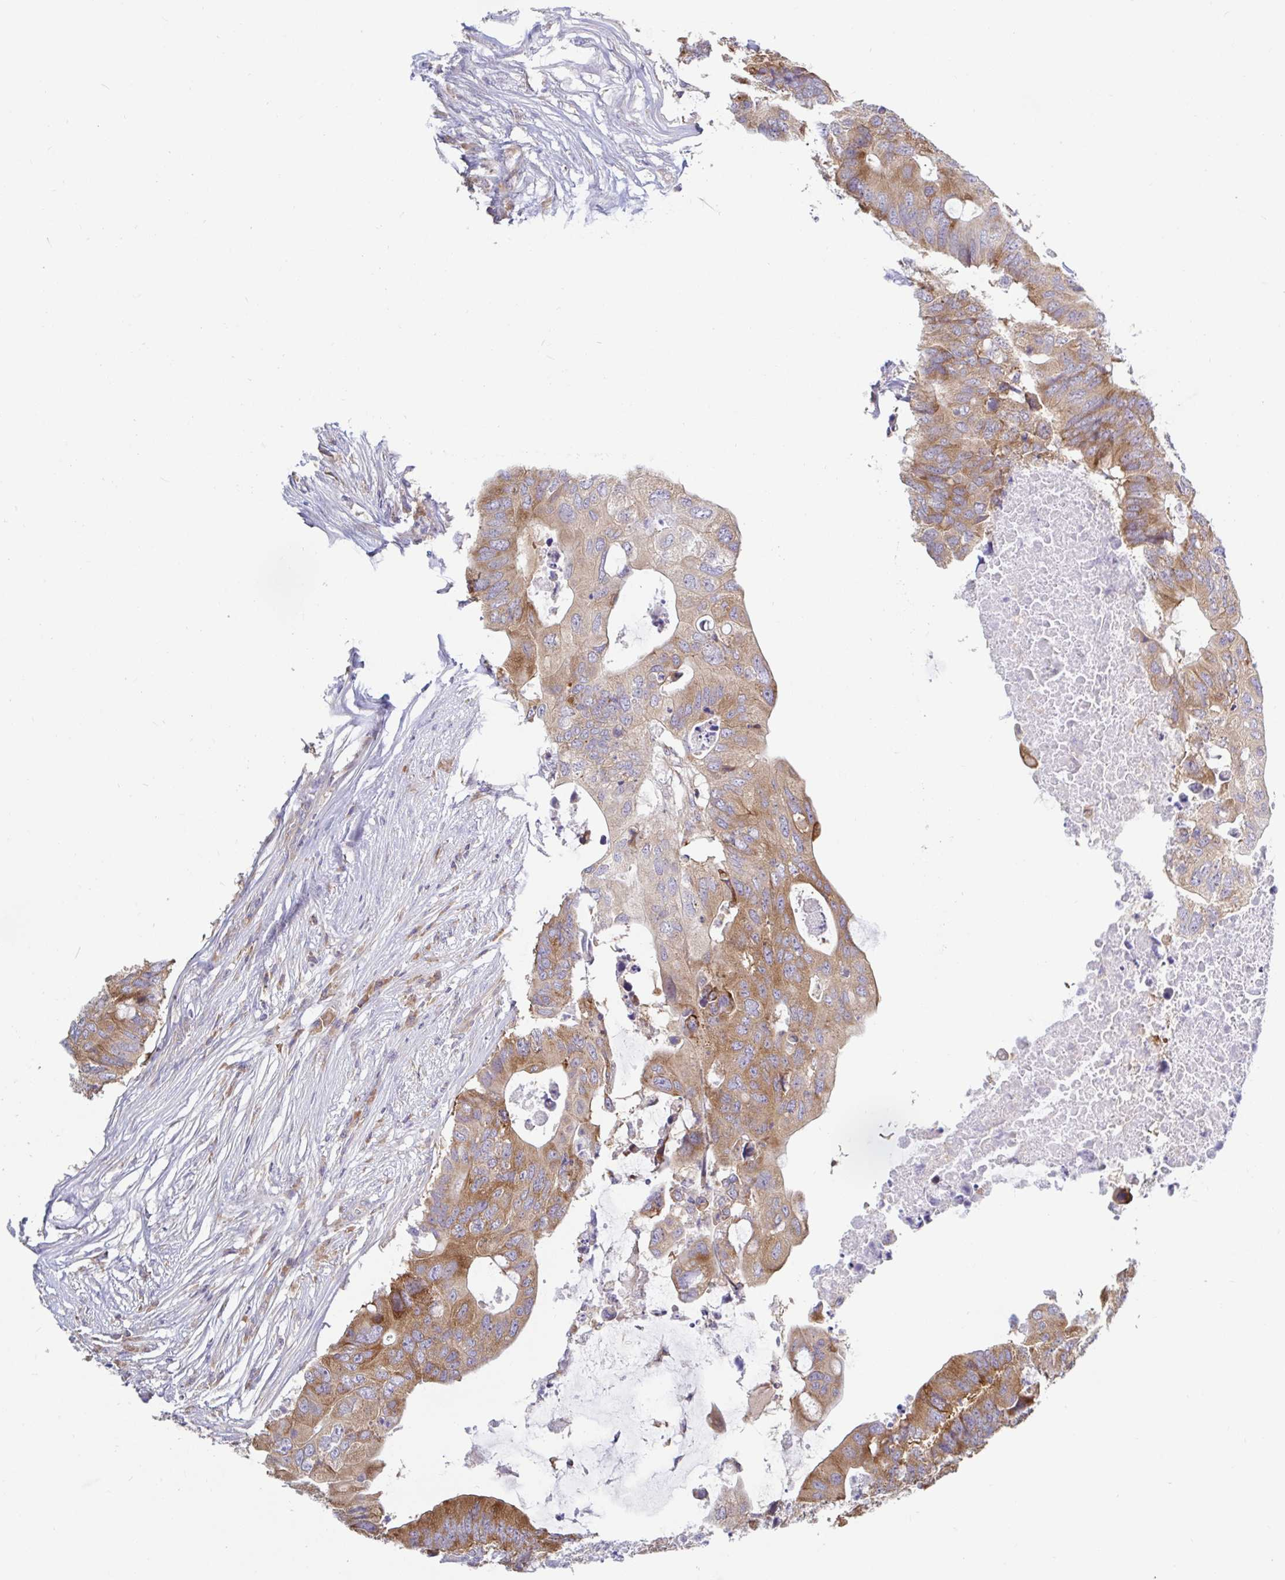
{"staining": {"intensity": "moderate", "quantity": ">75%", "location": "cytoplasmic/membranous"}, "tissue": "colorectal cancer", "cell_type": "Tumor cells", "image_type": "cancer", "snomed": [{"axis": "morphology", "description": "Adenocarcinoma, NOS"}, {"axis": "topography", "description": "Colon"}], "caption": "Moderate cytoplasmic/membranous protein staining is identified in about >75% of tumor cells in adenocarcinoma (colorectal). (DAB (3,3'-diaminobenzidine) IHC with brightfield microscopy, high magnification).", "gene": "LARP1", "patient": {"sex": "male", "age": 71}}